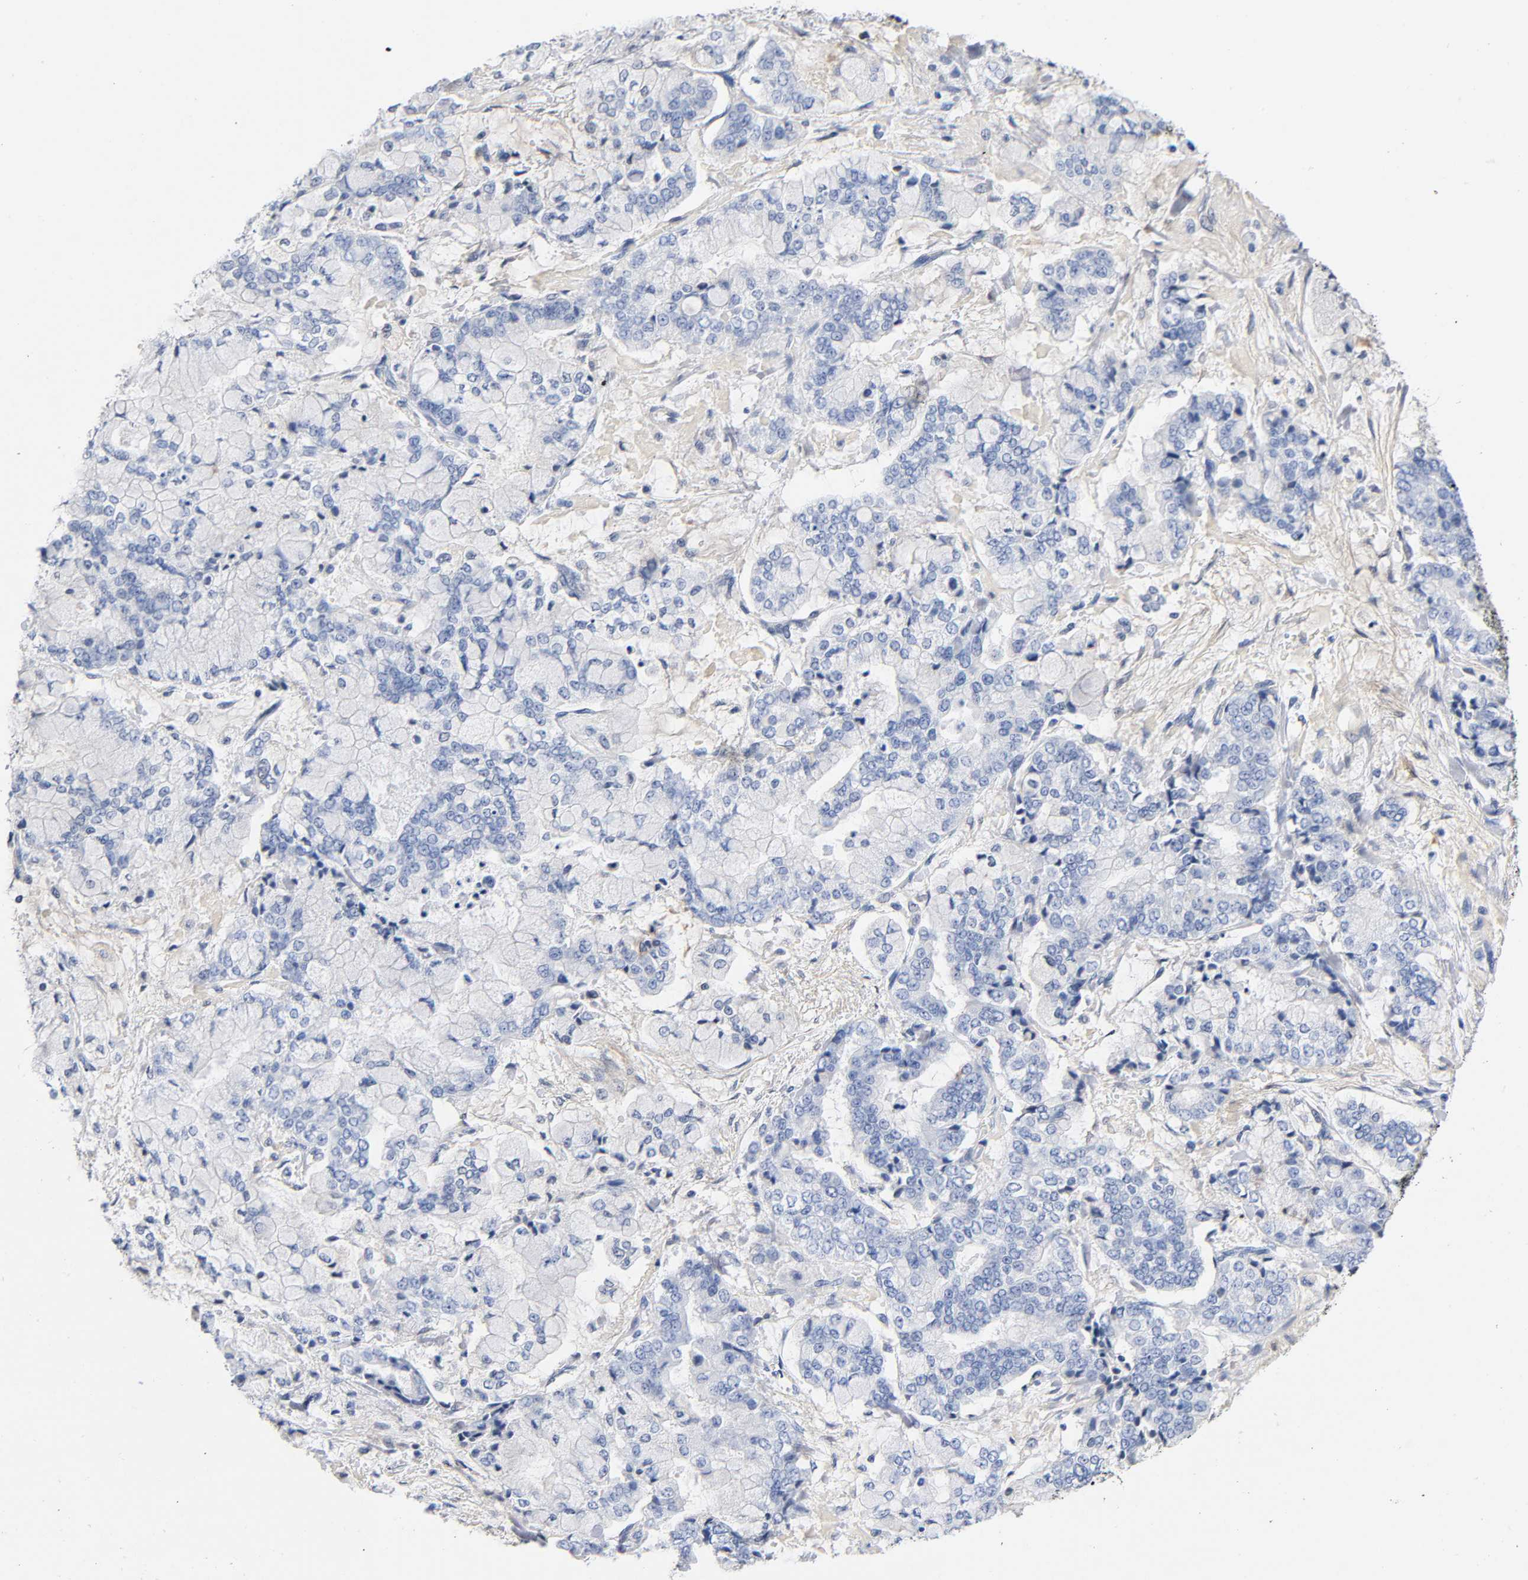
{"staining": {"intensity": "negative", "quantity": "none", "location": "none"}, "tissue": "stomach cancer", "cell_type": "Tumor cells", "image_type": "cancer", "snomed": [{"axis": "morphology", "description": "Normal tissue, NOS"}, {"axis": "morphology", "description": "Adenocarcinoma, NOS"}, {"axis": "topography", "description": "Stomach, upper"}, {"axis": "topography", "description": "Stomach"}], "caption": "A photomicrograph of human stomach cancer (adenocarcinoma) is negative for staining in tumor cells.", "gene": "TNC", "patient": {"sex": "male", "age": 76}}